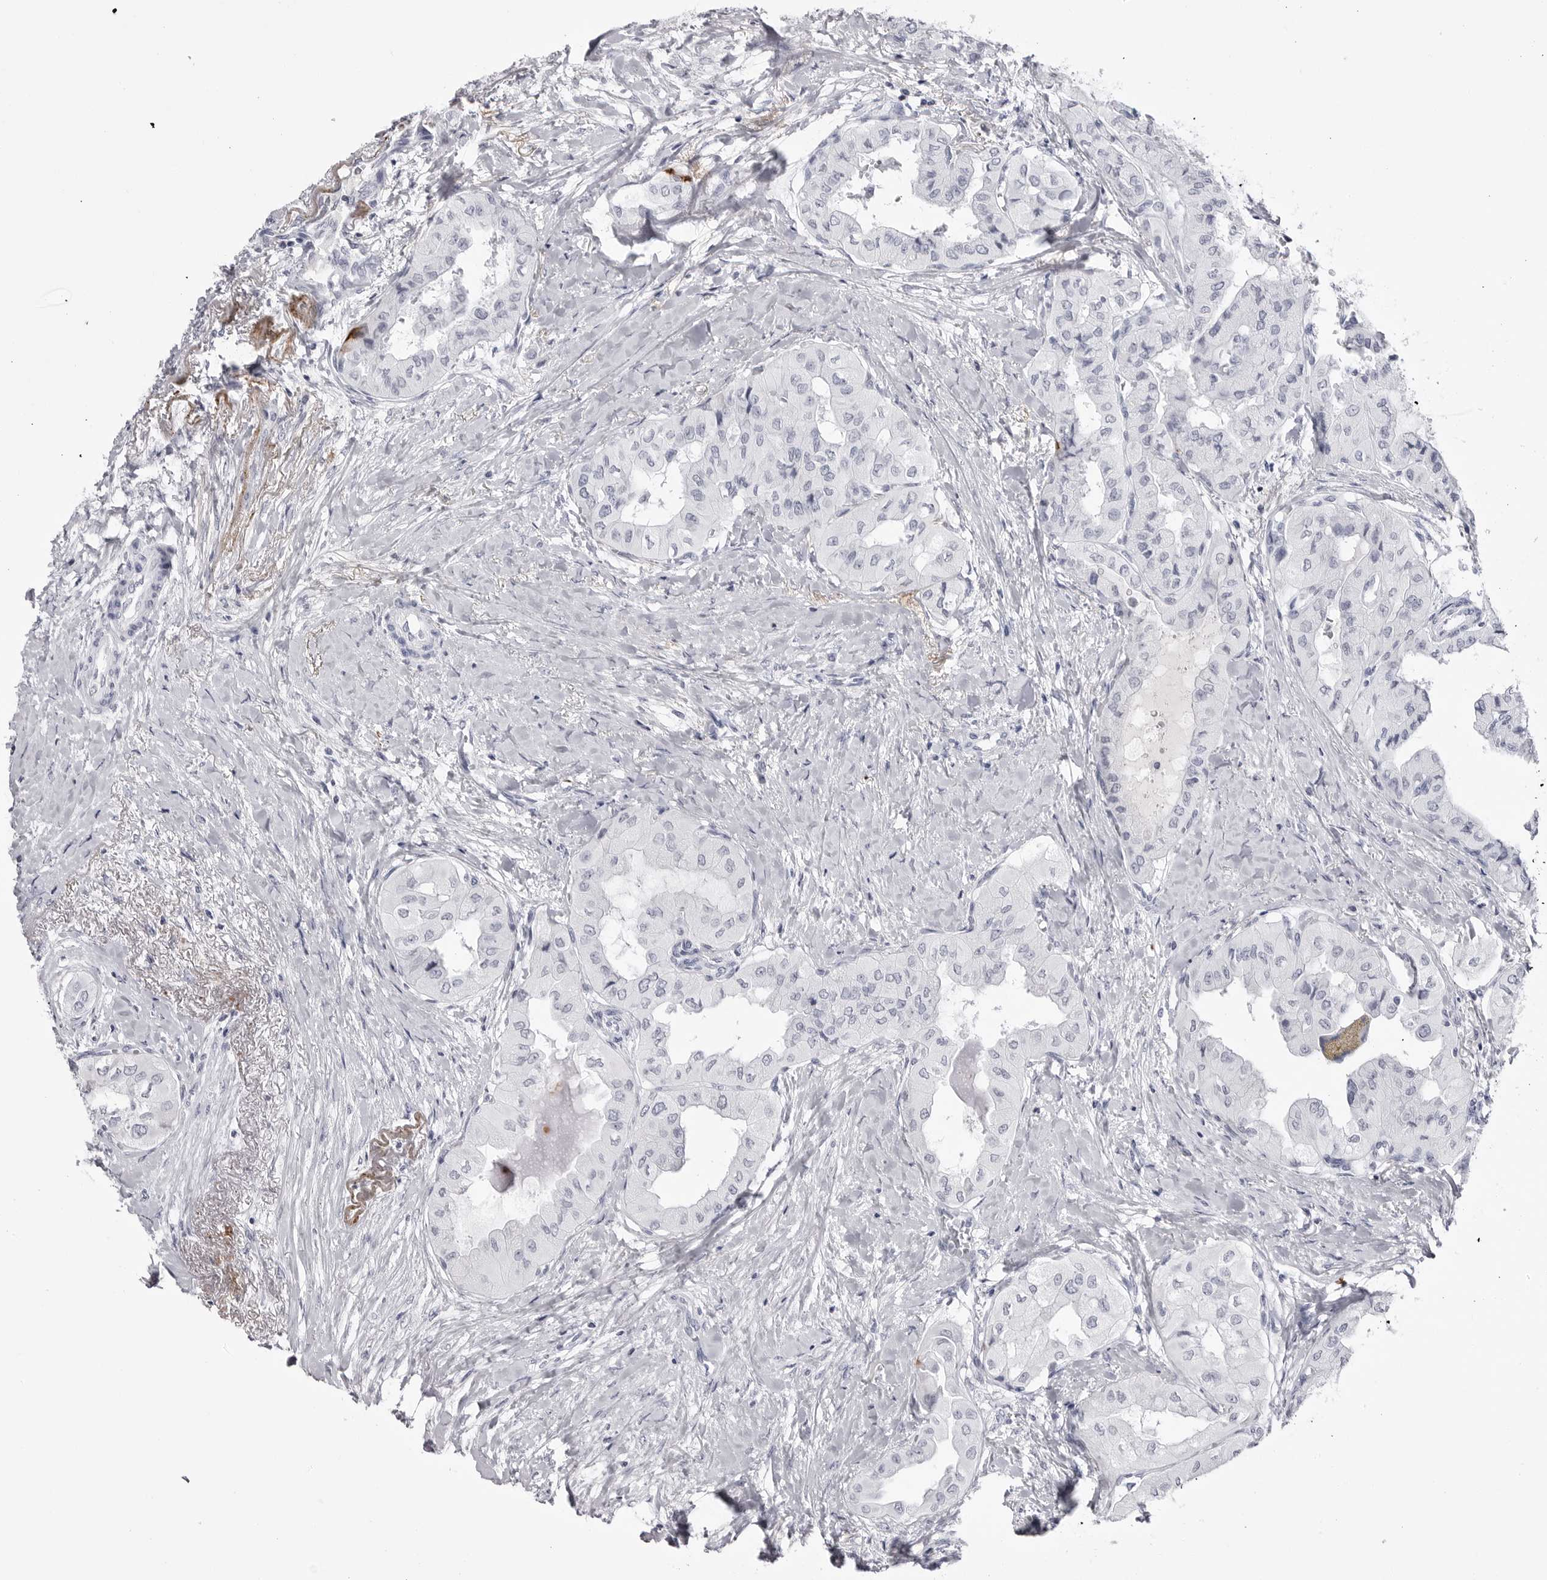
{"staining": {"intensity": "negative", "quantity": "none", "location": "none"}, "tissue": "thyroid cancer", "cell_type": "Tumor cells", "image_type": "cancer", "snomed": [{"axis": "morphology", "description": "Papillary adenocarcinoma, NOS"}, {"axis": "topography", "description": "Thyroid gland"}], "caption": "A high-resolution histopathology image shows IHC staining of thyroid cancer, which exhibits no significant positivity in tumor cells.", "gene": "COL26A1", "patient": {"sex": "female", "age": 59}}